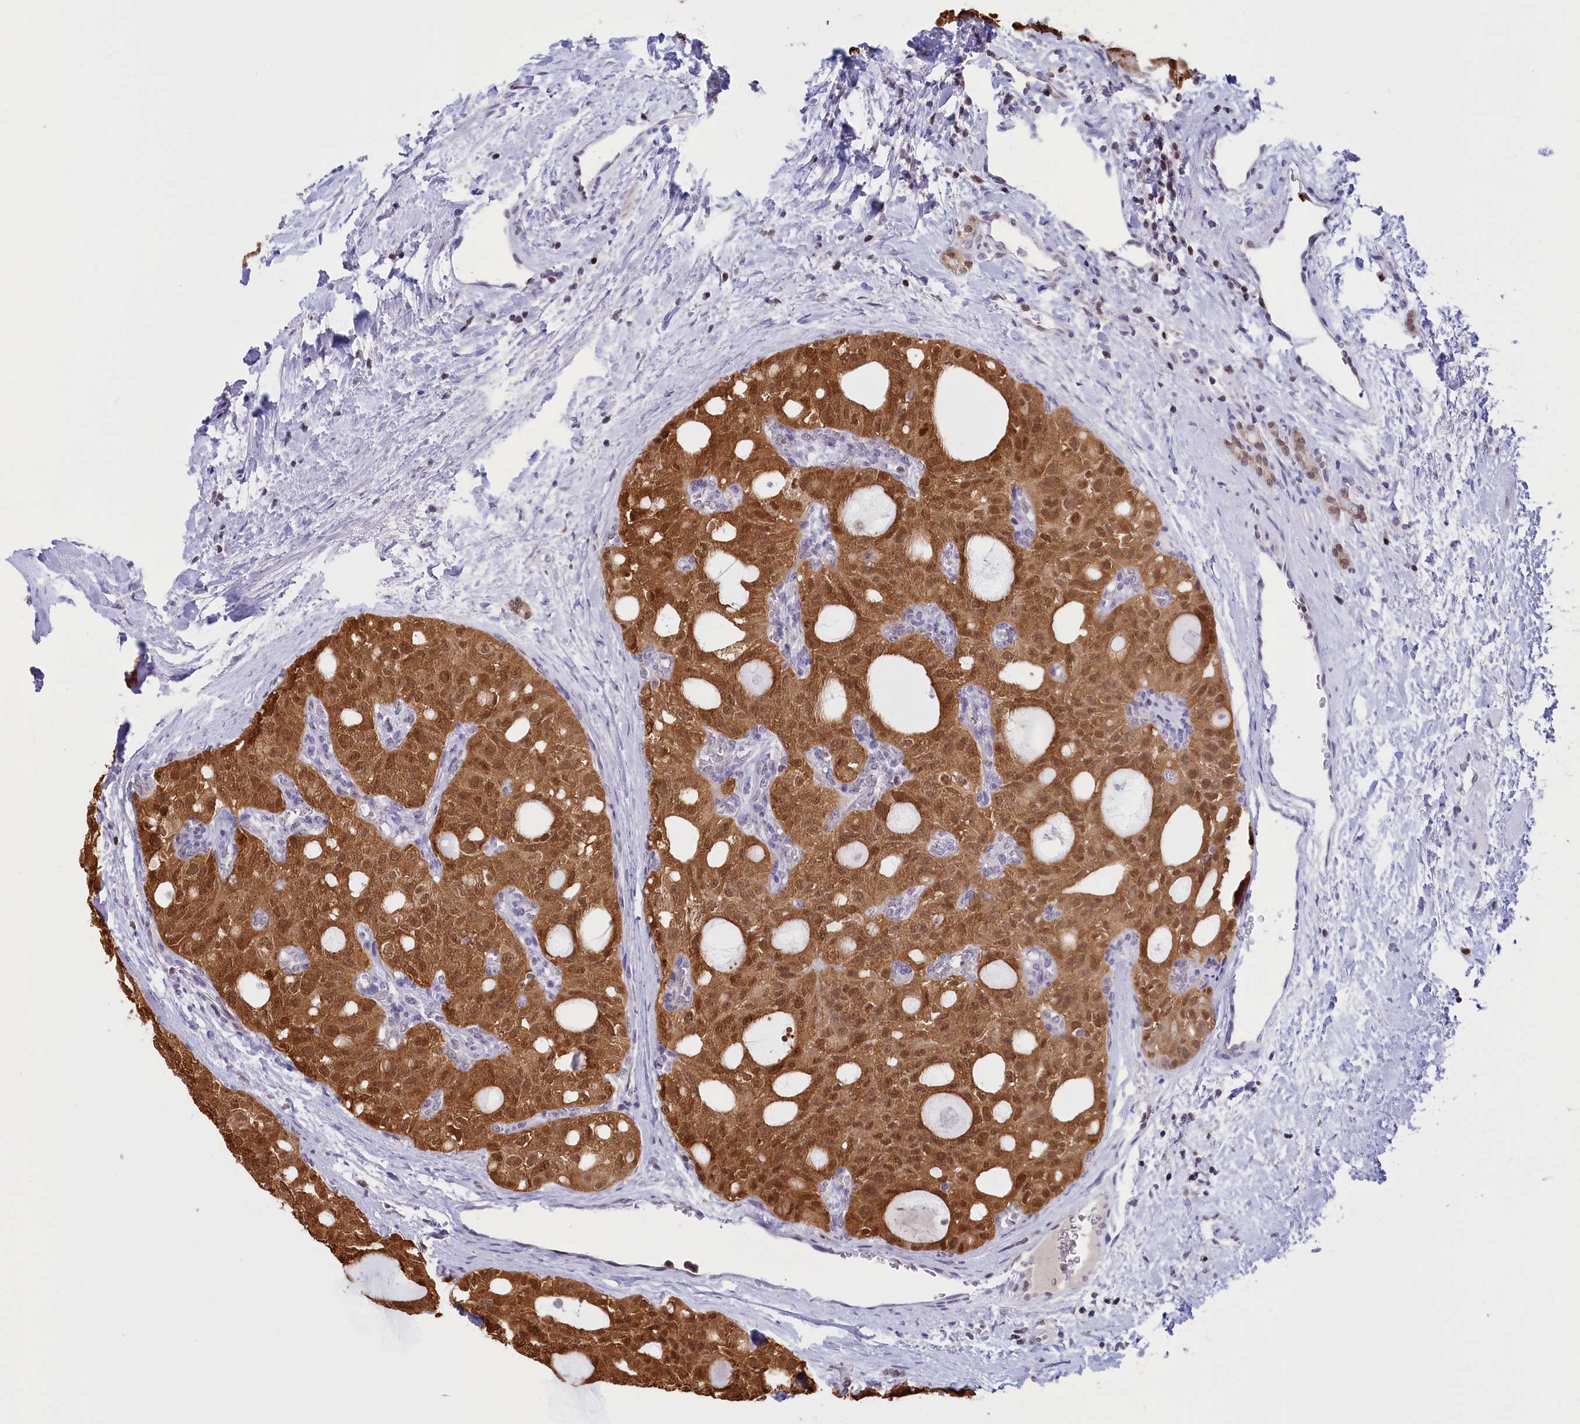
{"staining": {"intensity": "strong", "quantity": ">75%", "location": "cytoplasmic/membranous,nuclear"}, "tissue": "thyroid cancer", "cell_type": "Tumor cells", "image_type": "cancer", "snomed": [{"axis": "morphology", "description": "Follicular adenoma carcinoma, NOS"}, {"axis": "topography", "description": "Thyroid gland"}], "caption": "Protein expression analysis of human thyroid cancer (follicular adenoma carcinoma) reveals strong cytoplasmic/membranous and nuclear staining in about >75% of tumor cells.", "gene": "IZUMO2", "patient": {"sex": "male", "age": 75}}